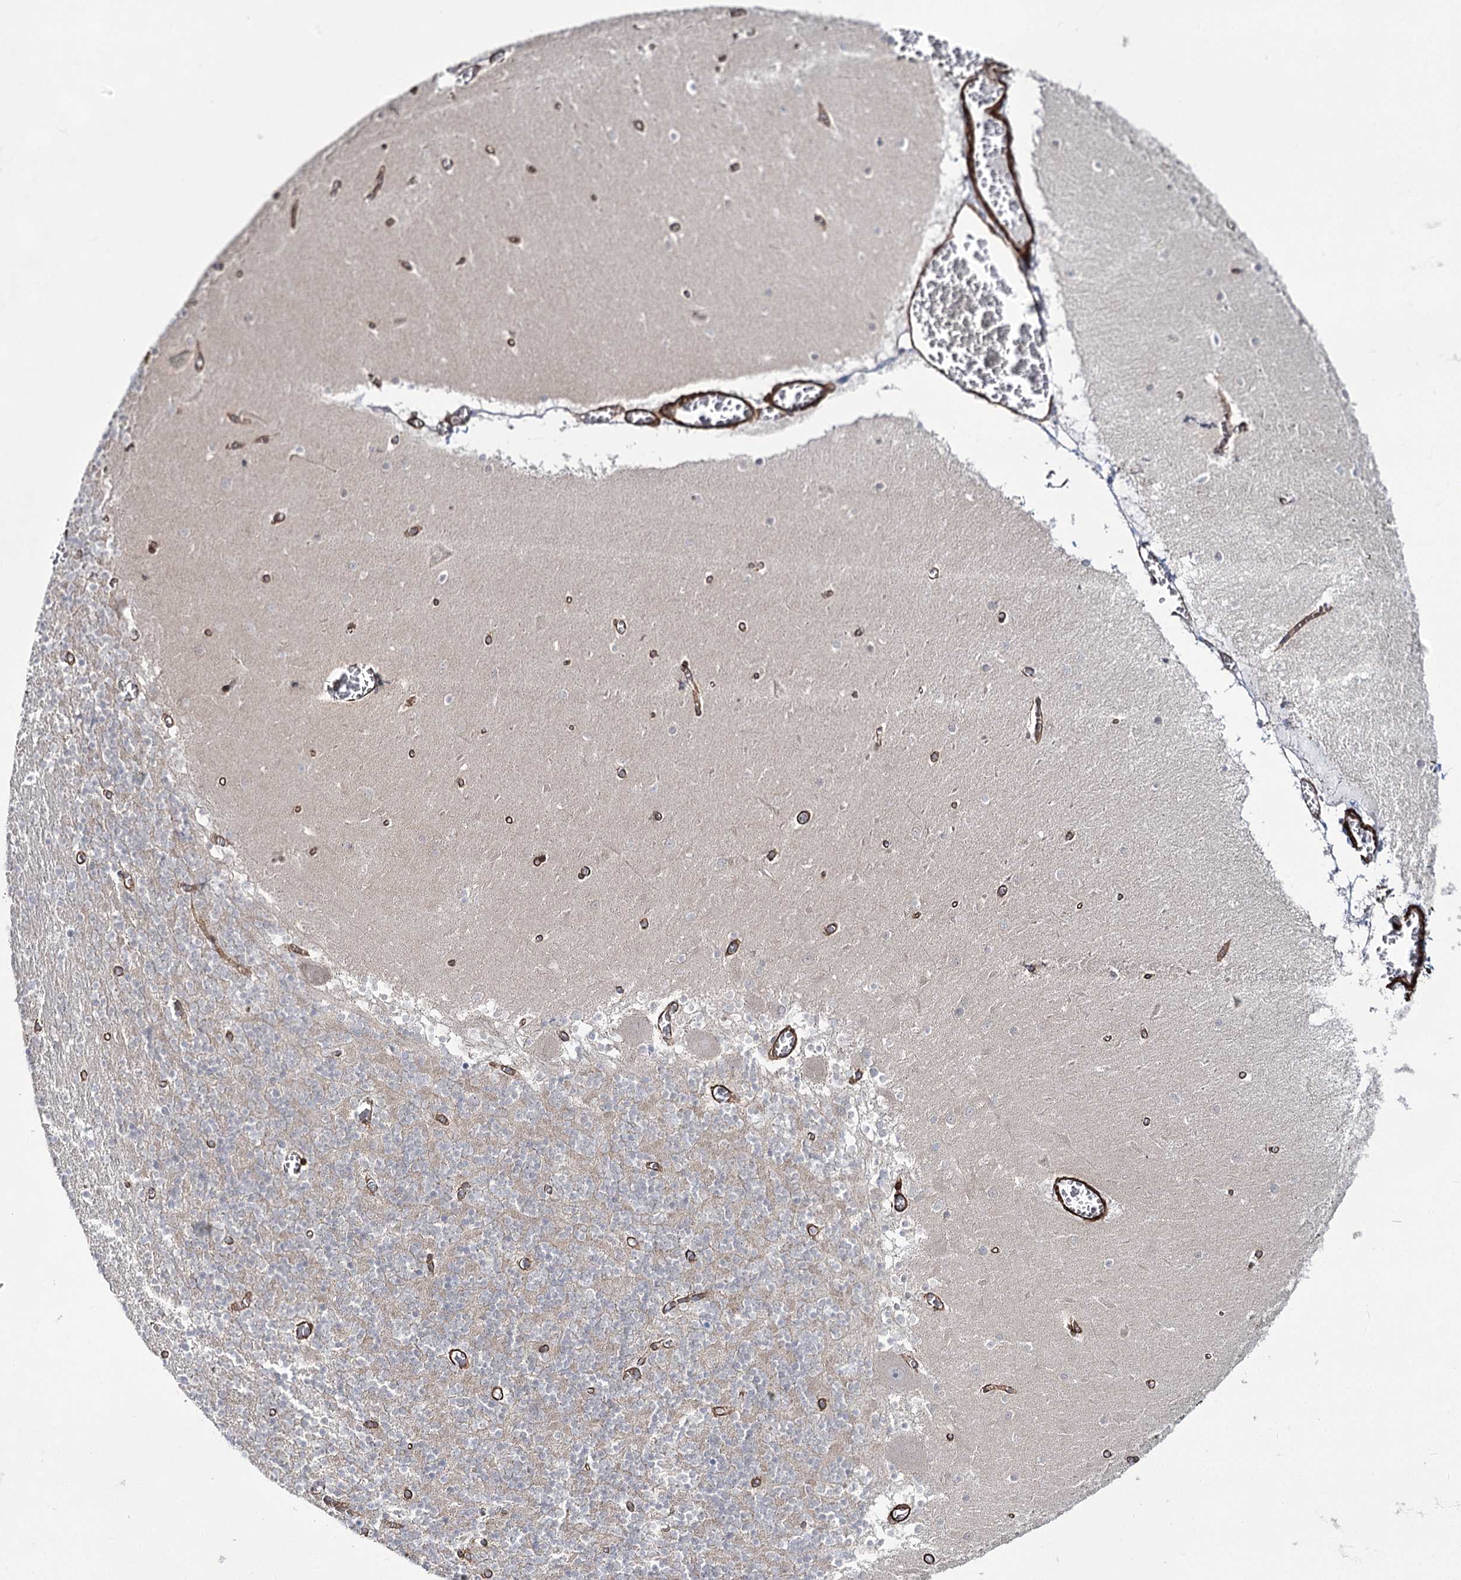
{"staining": {"intensity": "negative", "quantity": "none", "location": "none"}, "tissue": "cerebellum", "cell_type": "Cells in granular layer", "image_type": "normal", "snomed": [{"axis": "morphology", "description": "Normal tissue, NOS"}, {"axis": "topography", "description": "Cerebellum"}], "caption": "DAB (3,3'-diaminobenzidine) immunohistochemical staining of unremarkable human cerebellum displays no significant positivity in cells in granular layer.", "gene": "CWF19L1", "patient": {"sex": "female", "age": 28}}